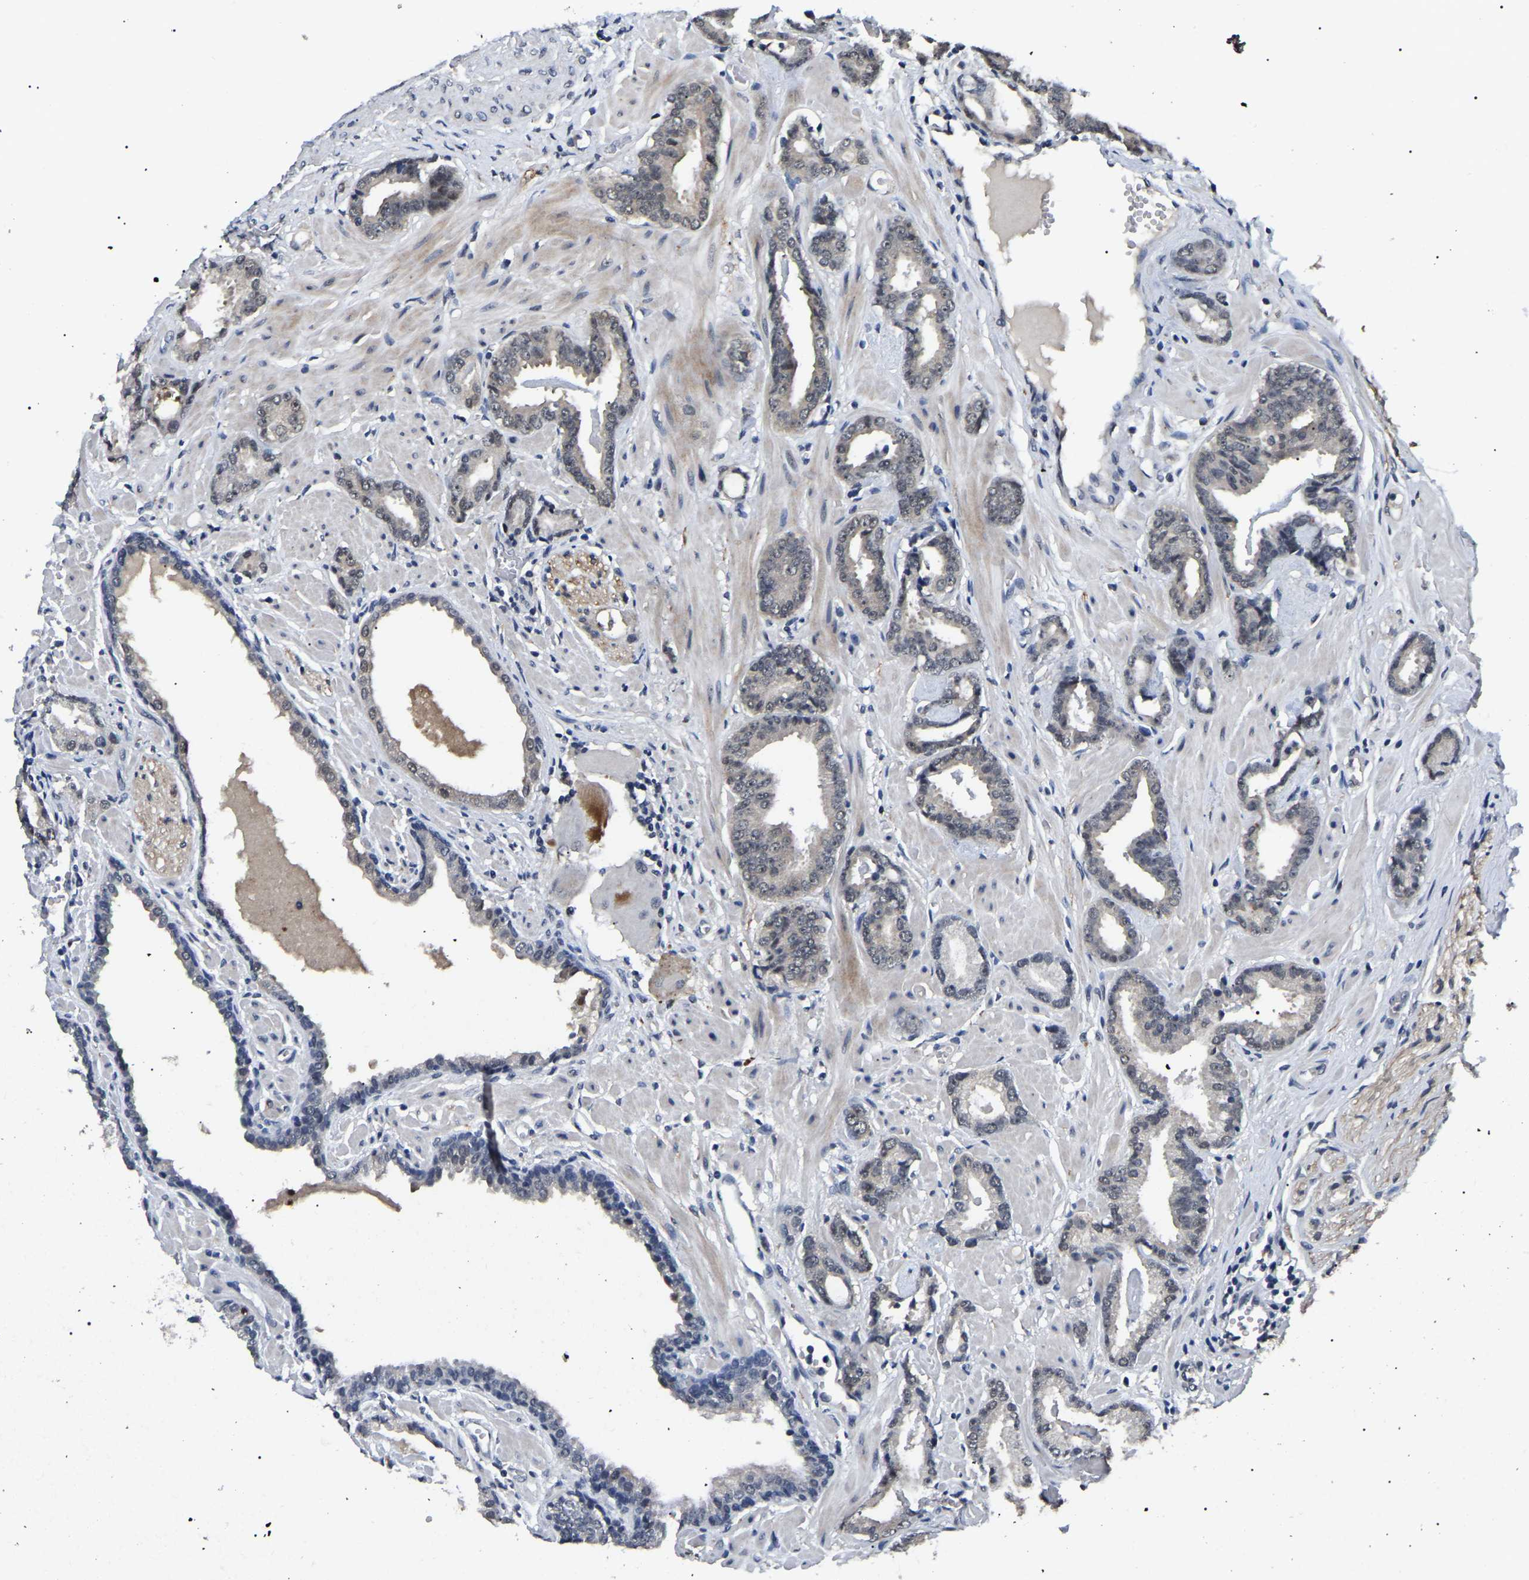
{"staining": {"intensity": "negative", "quantity": "none", "location": "none"}, "tissue": "prostate cancer", "cell_type": "Tumor cells", "image_type": "cancer", "snomed": [{"axis": "morphology", "description": "Adenocarcinoma, Low grade"}, {"axis": "topography", "description": "Prostate"}], "caption": "This is a photomicrograph of immunohistochemistry staining of low-grade adenocarcinoma (prostate), which shows no expression in tumor cells. (DAB (3,3'-diaminobenzidine) IHC, high magnification).", "gene": "PPM1E", "patient": {"sex": "male", "age": 53}}